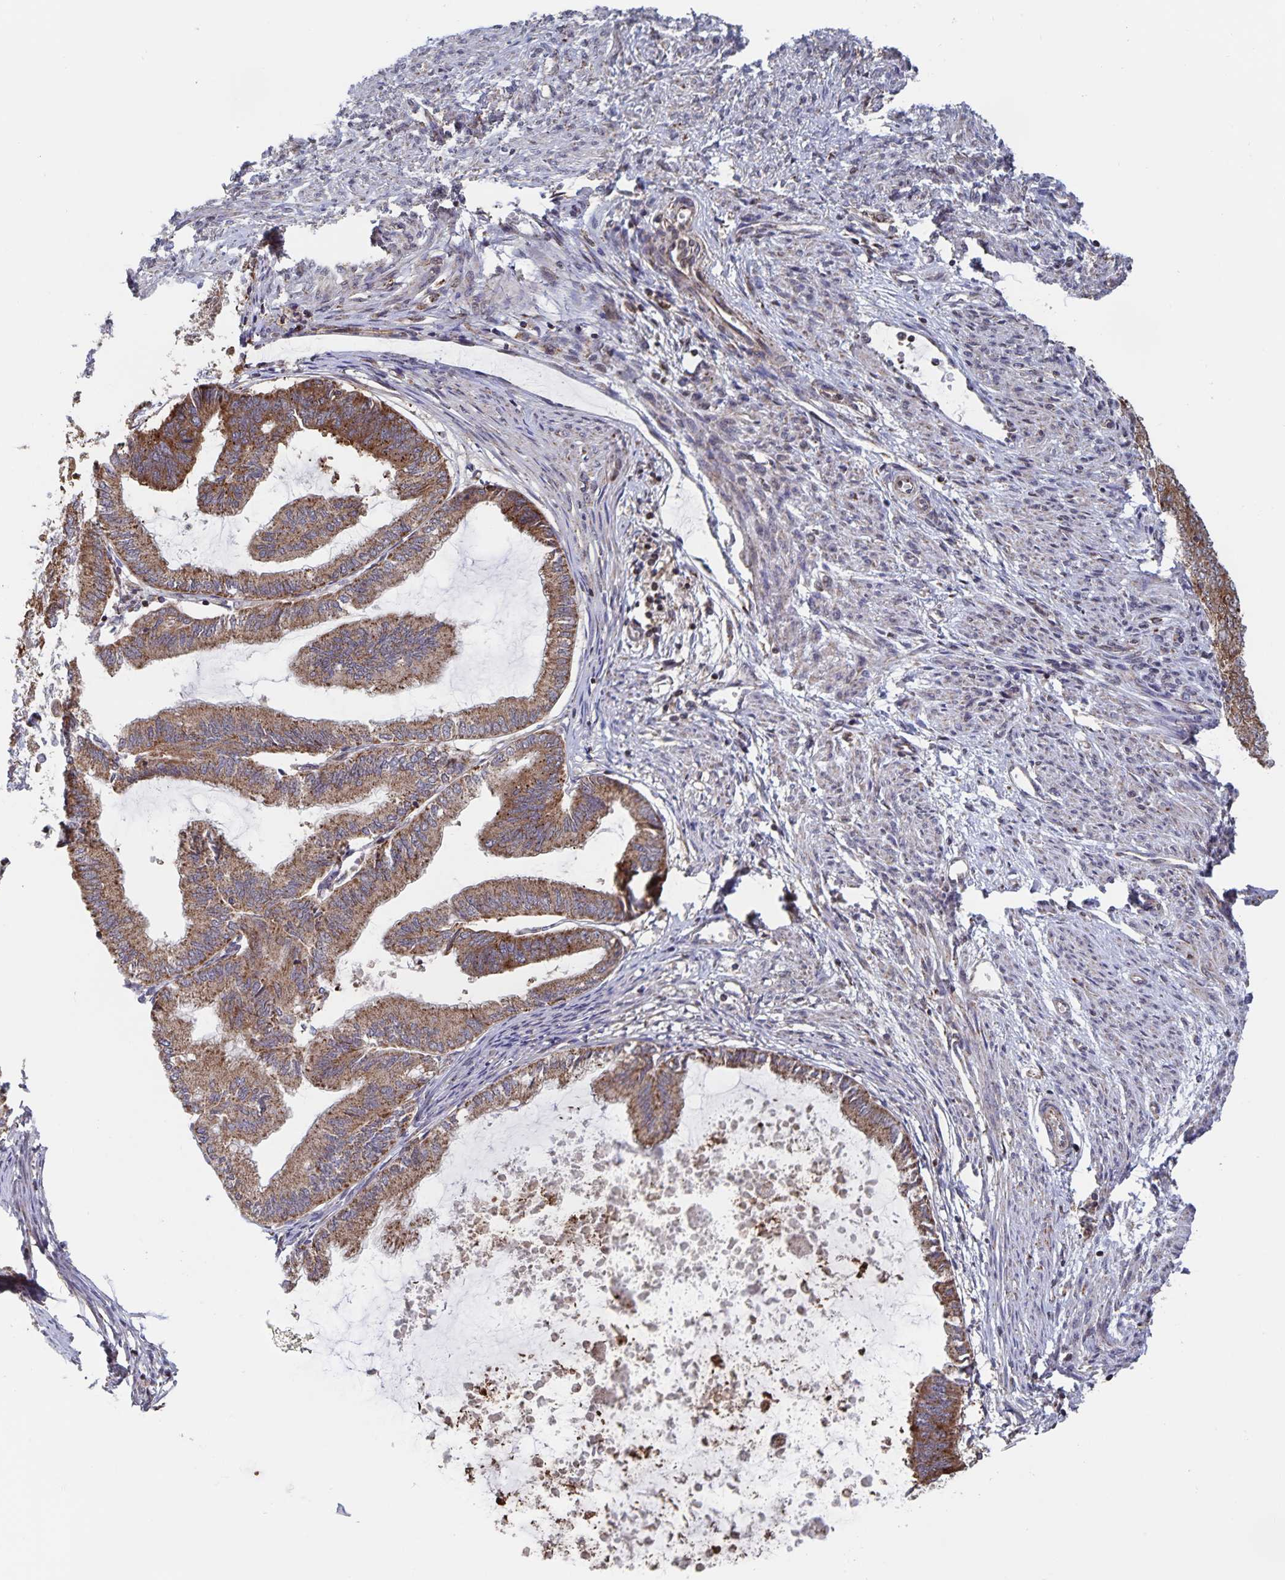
{"staining": {"intensity": "moderate", "quantity": ">75%", "location": "cytoplasmic/membranous"}, "tissue": "endometrial cancer", "cell_type": "Tumor cells", "image_type": "cancer", "snomed": [{"axis": "morphology", "description": "Adenocarcinoma, NOS"}, {"axis": "topography", "description": "Endometrium"}], "caption": "Adenocarcinoma (endometrial) stained with DAB immunohistochemistry (IHC) exhibits medium levels of moderate cytoplasmic/membranous expression in approximately >75% of tumor cells.", "gene": "ACACA", "patient": {"sex": "female", "age": 86}}